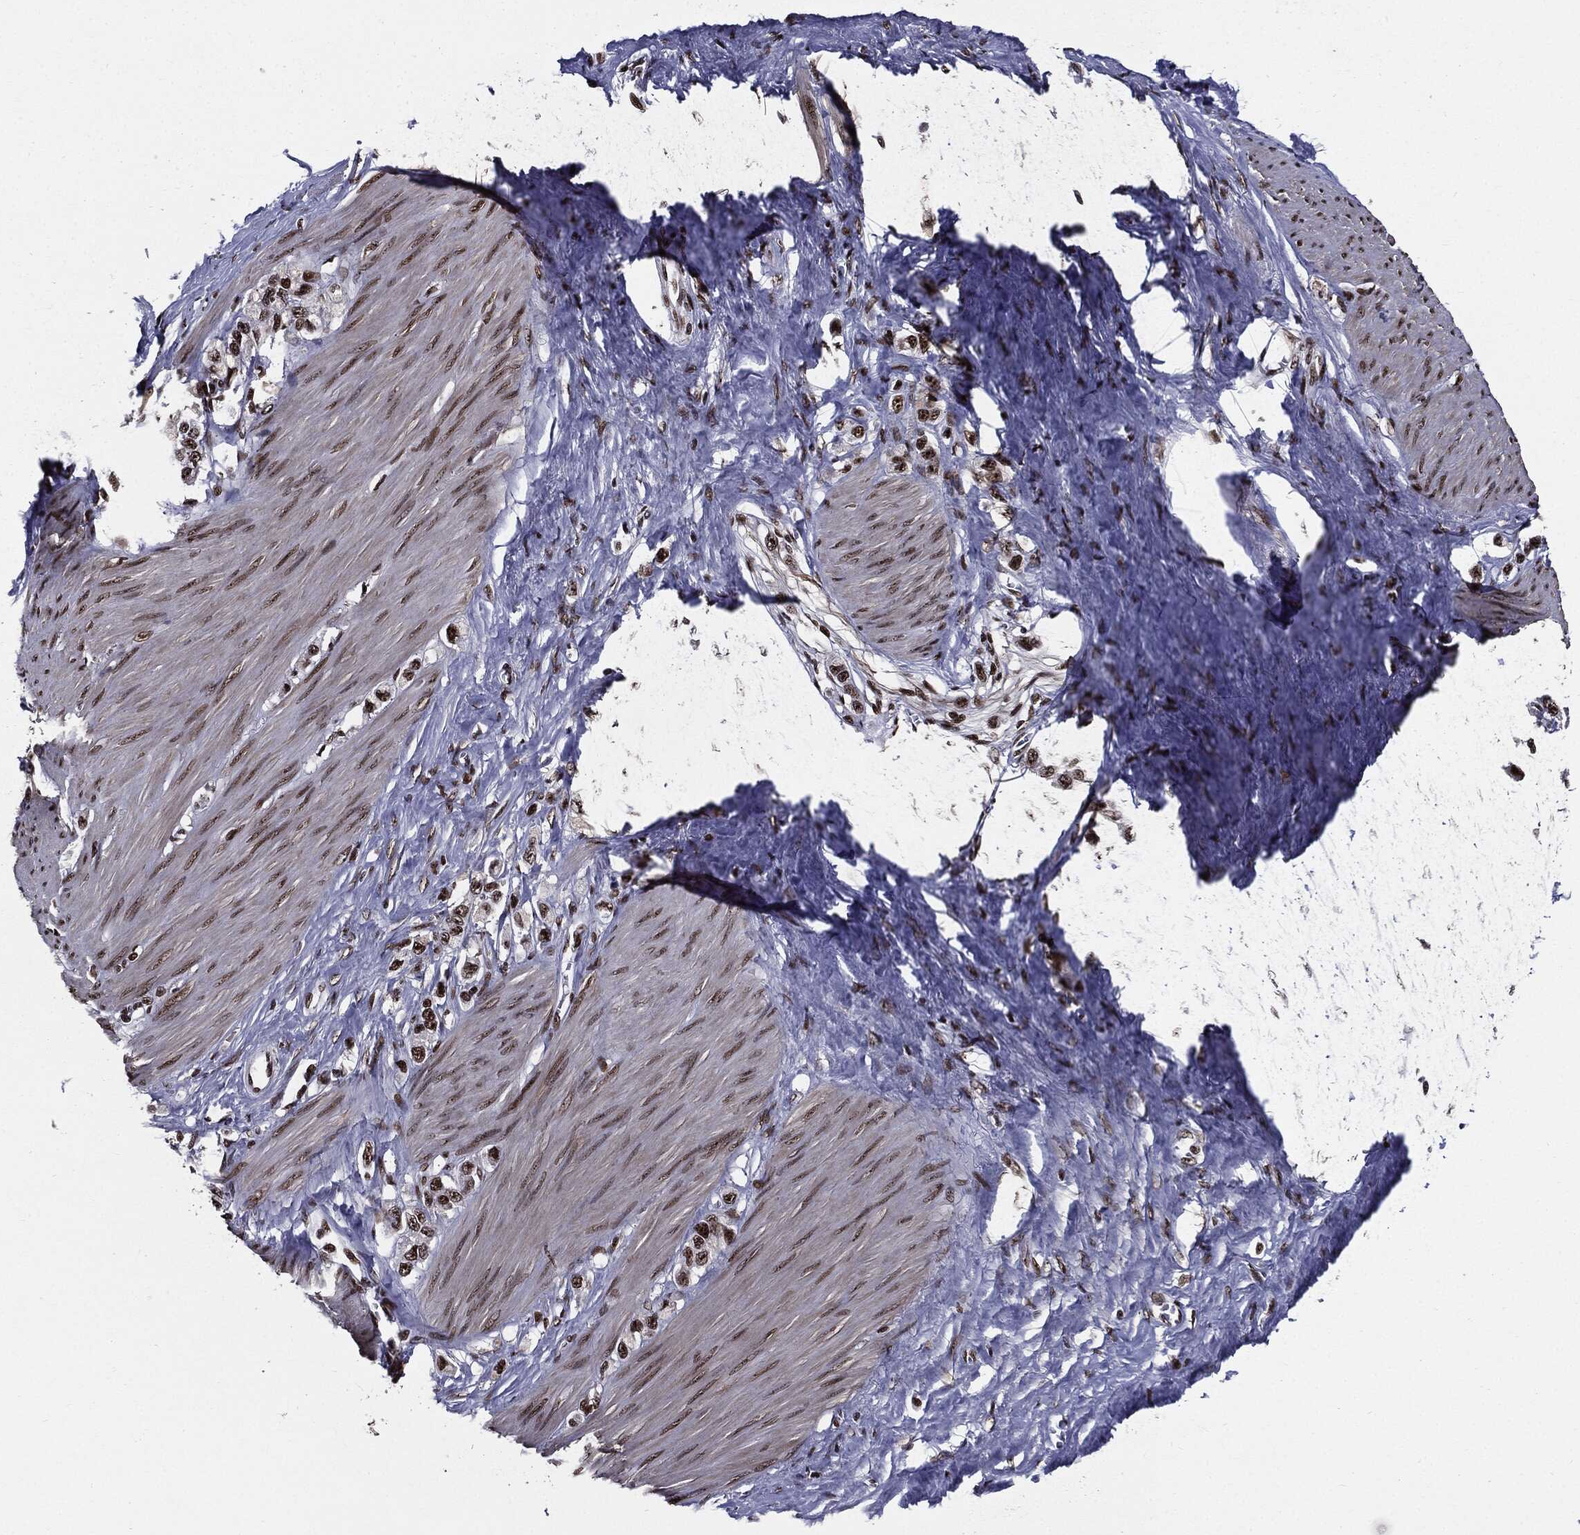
{"staining": {"intensity": "strong", "quantity": ">75%", "location": "nuclear"}, "tissue": "stomach cancer", "cell_type": "Tumor cells", "image_type": "cancer", "snomed": [{"axis": "morphology", "description": "Normal tissue, NOS"}, {"axis": "morphology", "description": "Adenocarcinoma, NOS"}, {"axis": "morphology", "description": "Adenocarcinoma, High grade"}, {"axis": "topography", "description": "Stomach, upper"}, {"axis": "topography", "description": "Stomach"}], "caption": "IHC photomicrograph of human adenocarcinoma (stomach) stained for a protein (brown), which reveals high levels of strong nuclear positivity in approximately >75% of tumor cells.", "gene": "ZFP91", "patient": {"sex": "female", "age": 65}}